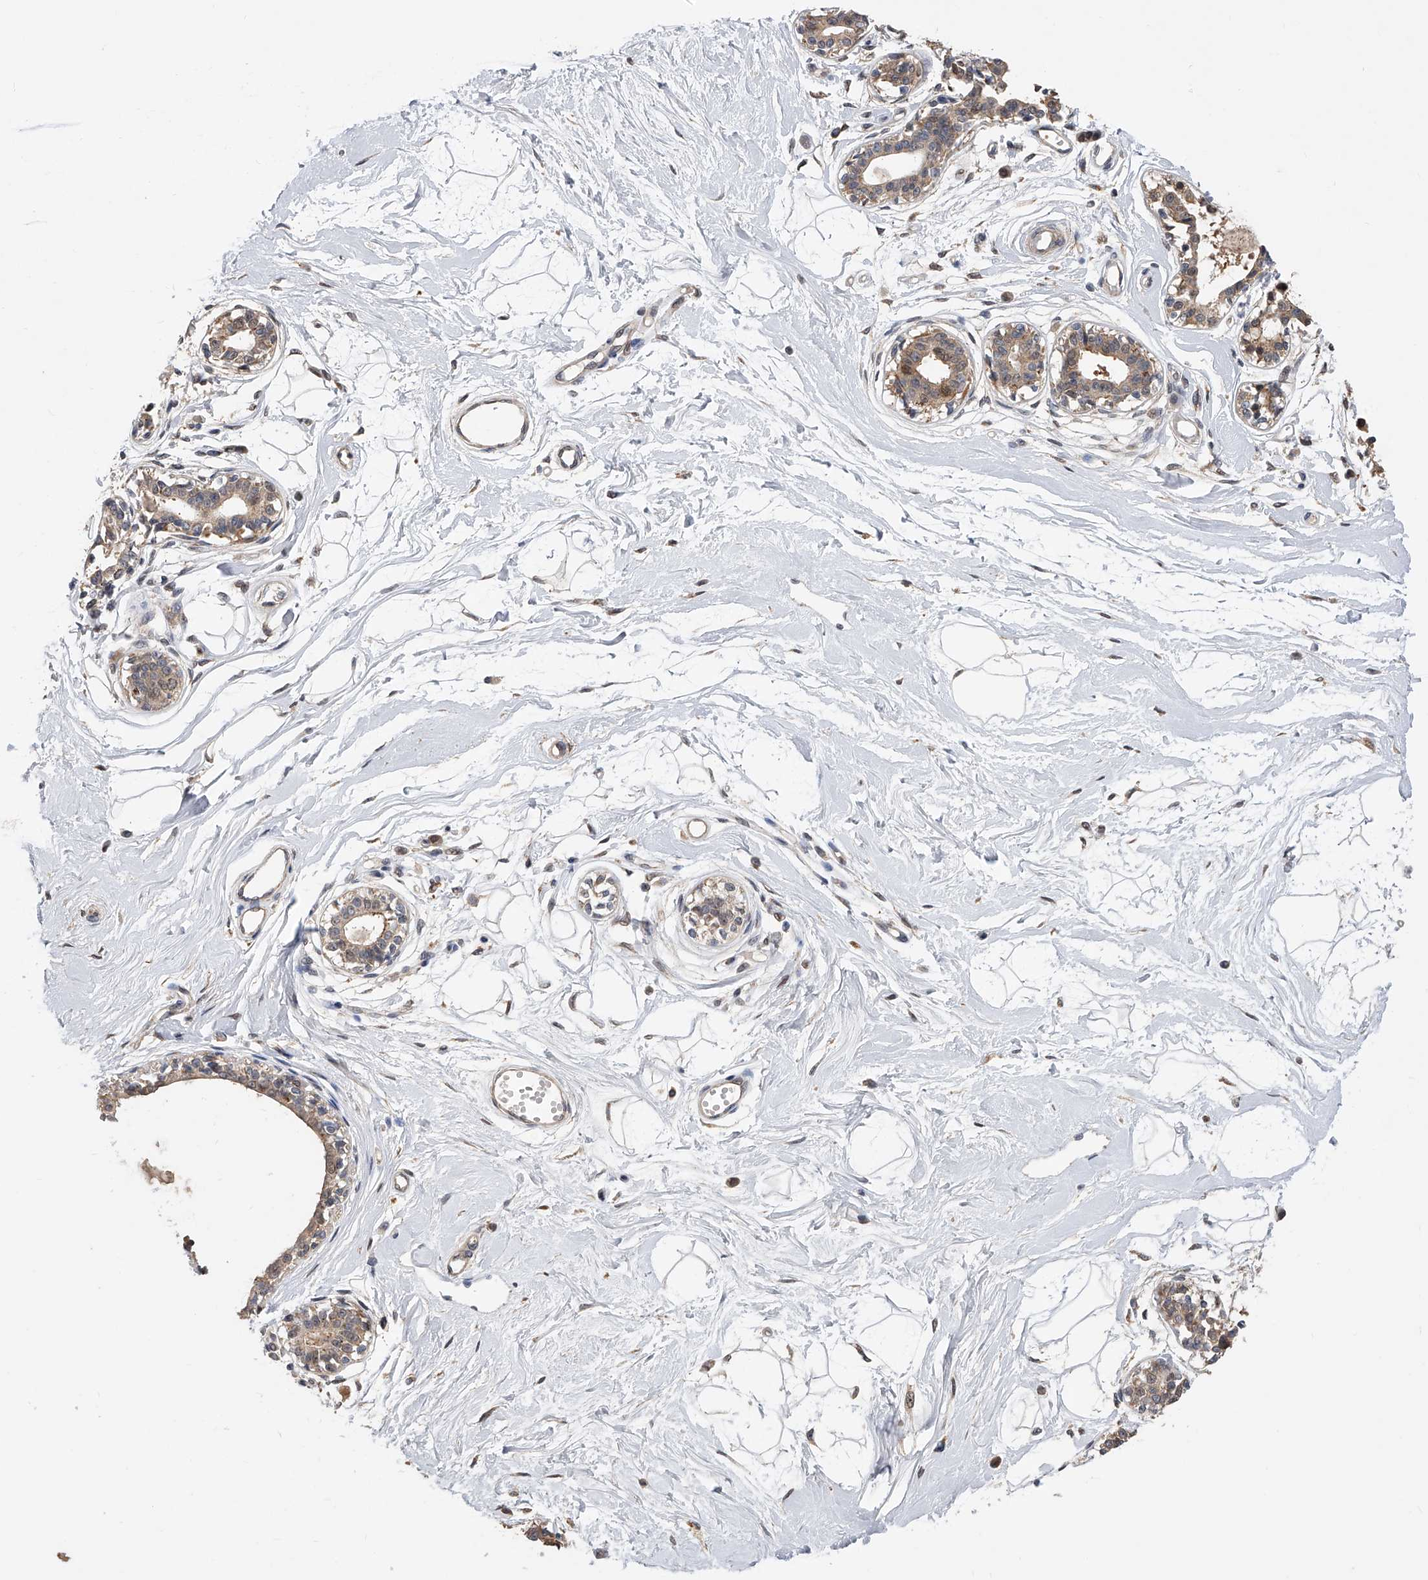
{"staining": {"intensity": "negative", "quantity": "none", "location": "none"}, "tissue": "breast", "cell_type": "Adipocytes", "image_type": "normal", "snomed": [{"axis": "morphology", "description": "Normal tissue, NOS"}, {"axis": "topography", "description": "Breast"}], "caption": "Human breast stained for a protein using IHC demonstrates no expression in adipocytes.", "gene": "GMDS", "patient": {"sex": "female", "age": 45}}